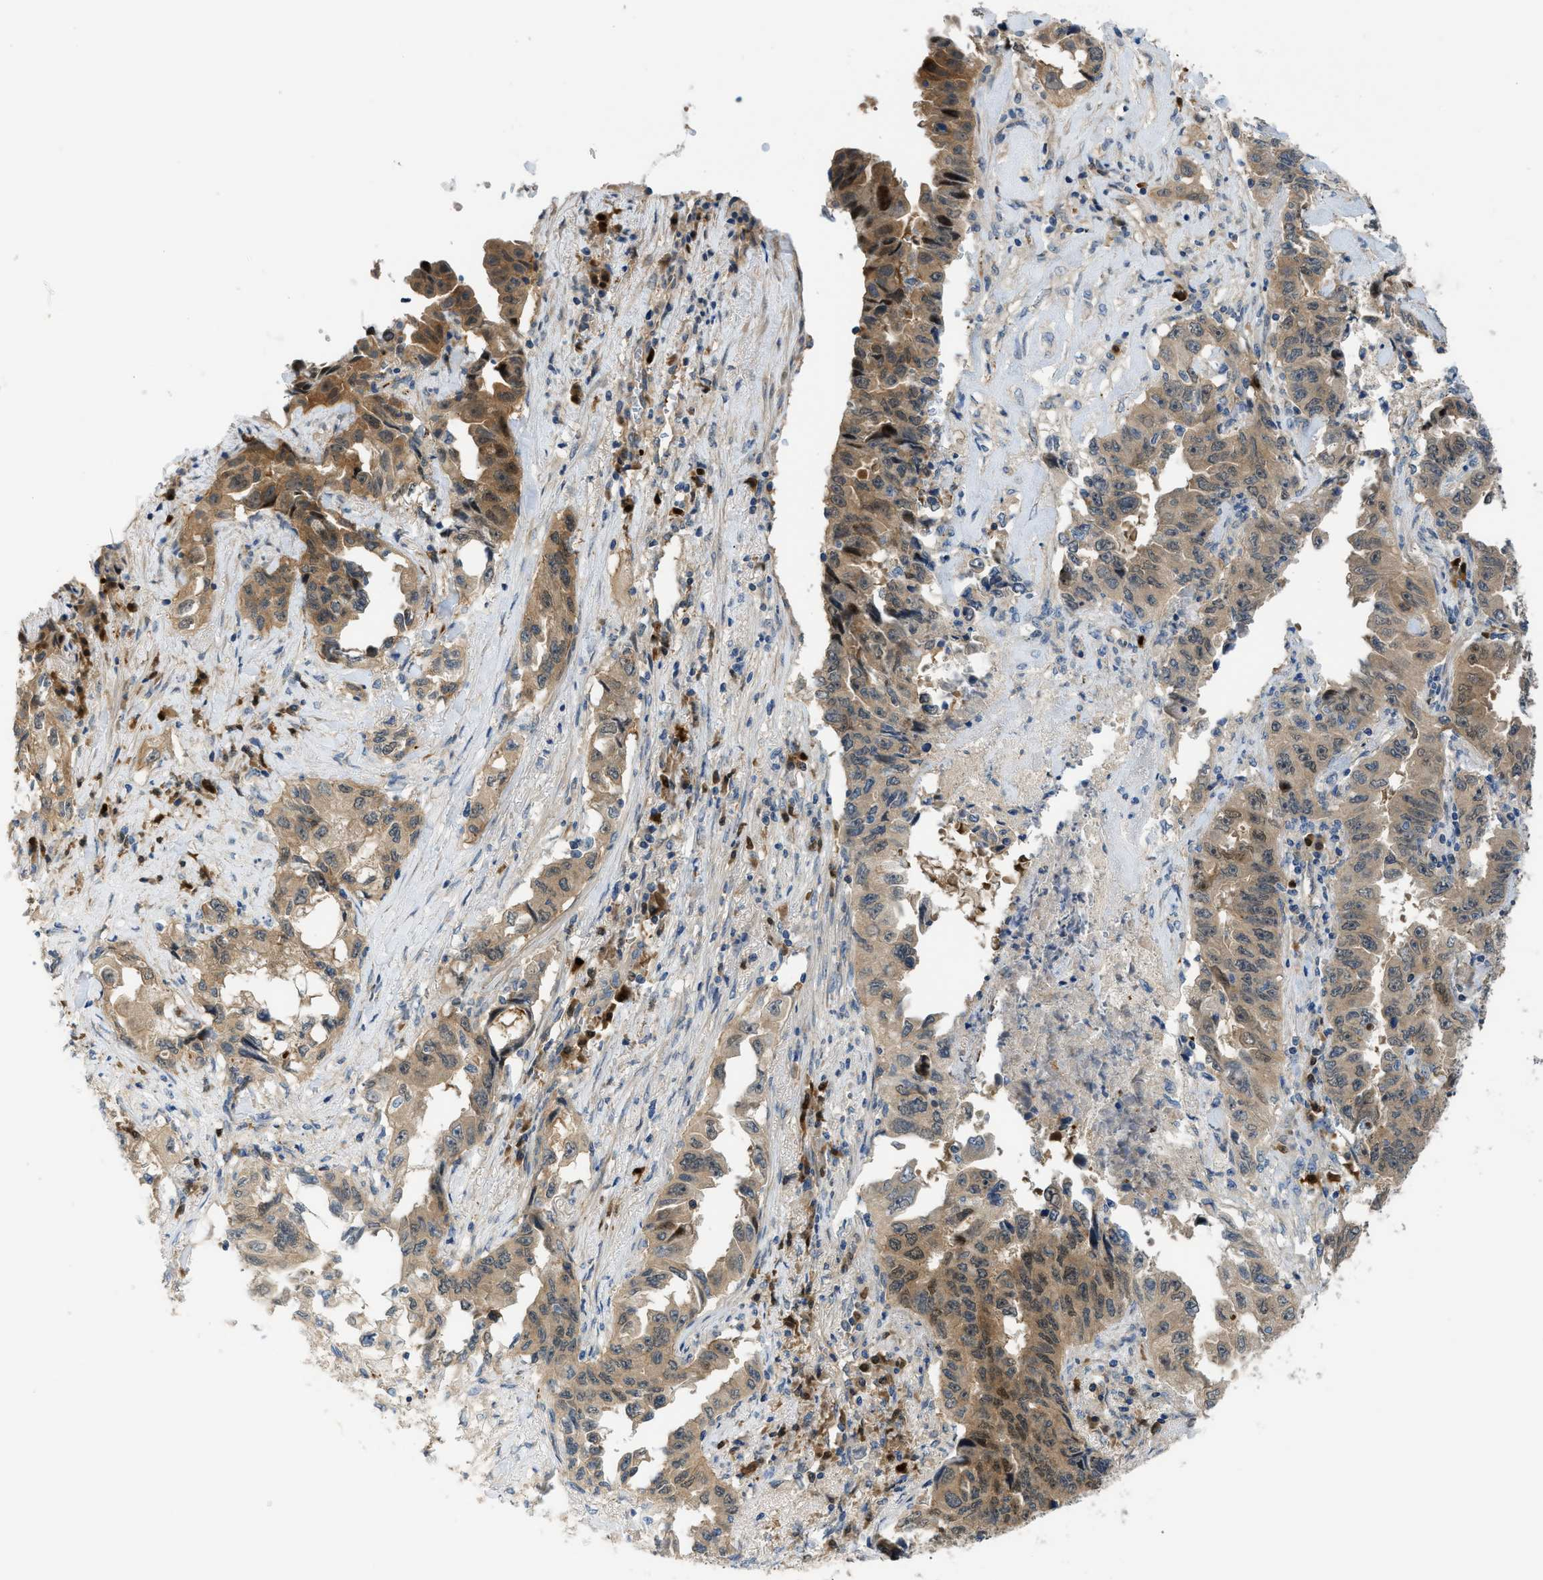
{"staining": {"intensity": "moderate", "quantity": ">75%", "location": "cytoplasmic/membranous"}, "tissue": "lung cancer", "cell_type": "Tumor cells", "image_type": "cancer", "snomed": [{"axis": "morphology", "description": "Adenocarcinoma, NOS"}, {"axis": "topography", "description": "Lung"}], "caption": "About >75% of tumor cells in lung cancer display moderate cytoplasmic/membranous protein expression as visualized by brown immunohistochemical staining.", "gene": "TRAK2", "patient": {"sex": "female", "age": 51}}